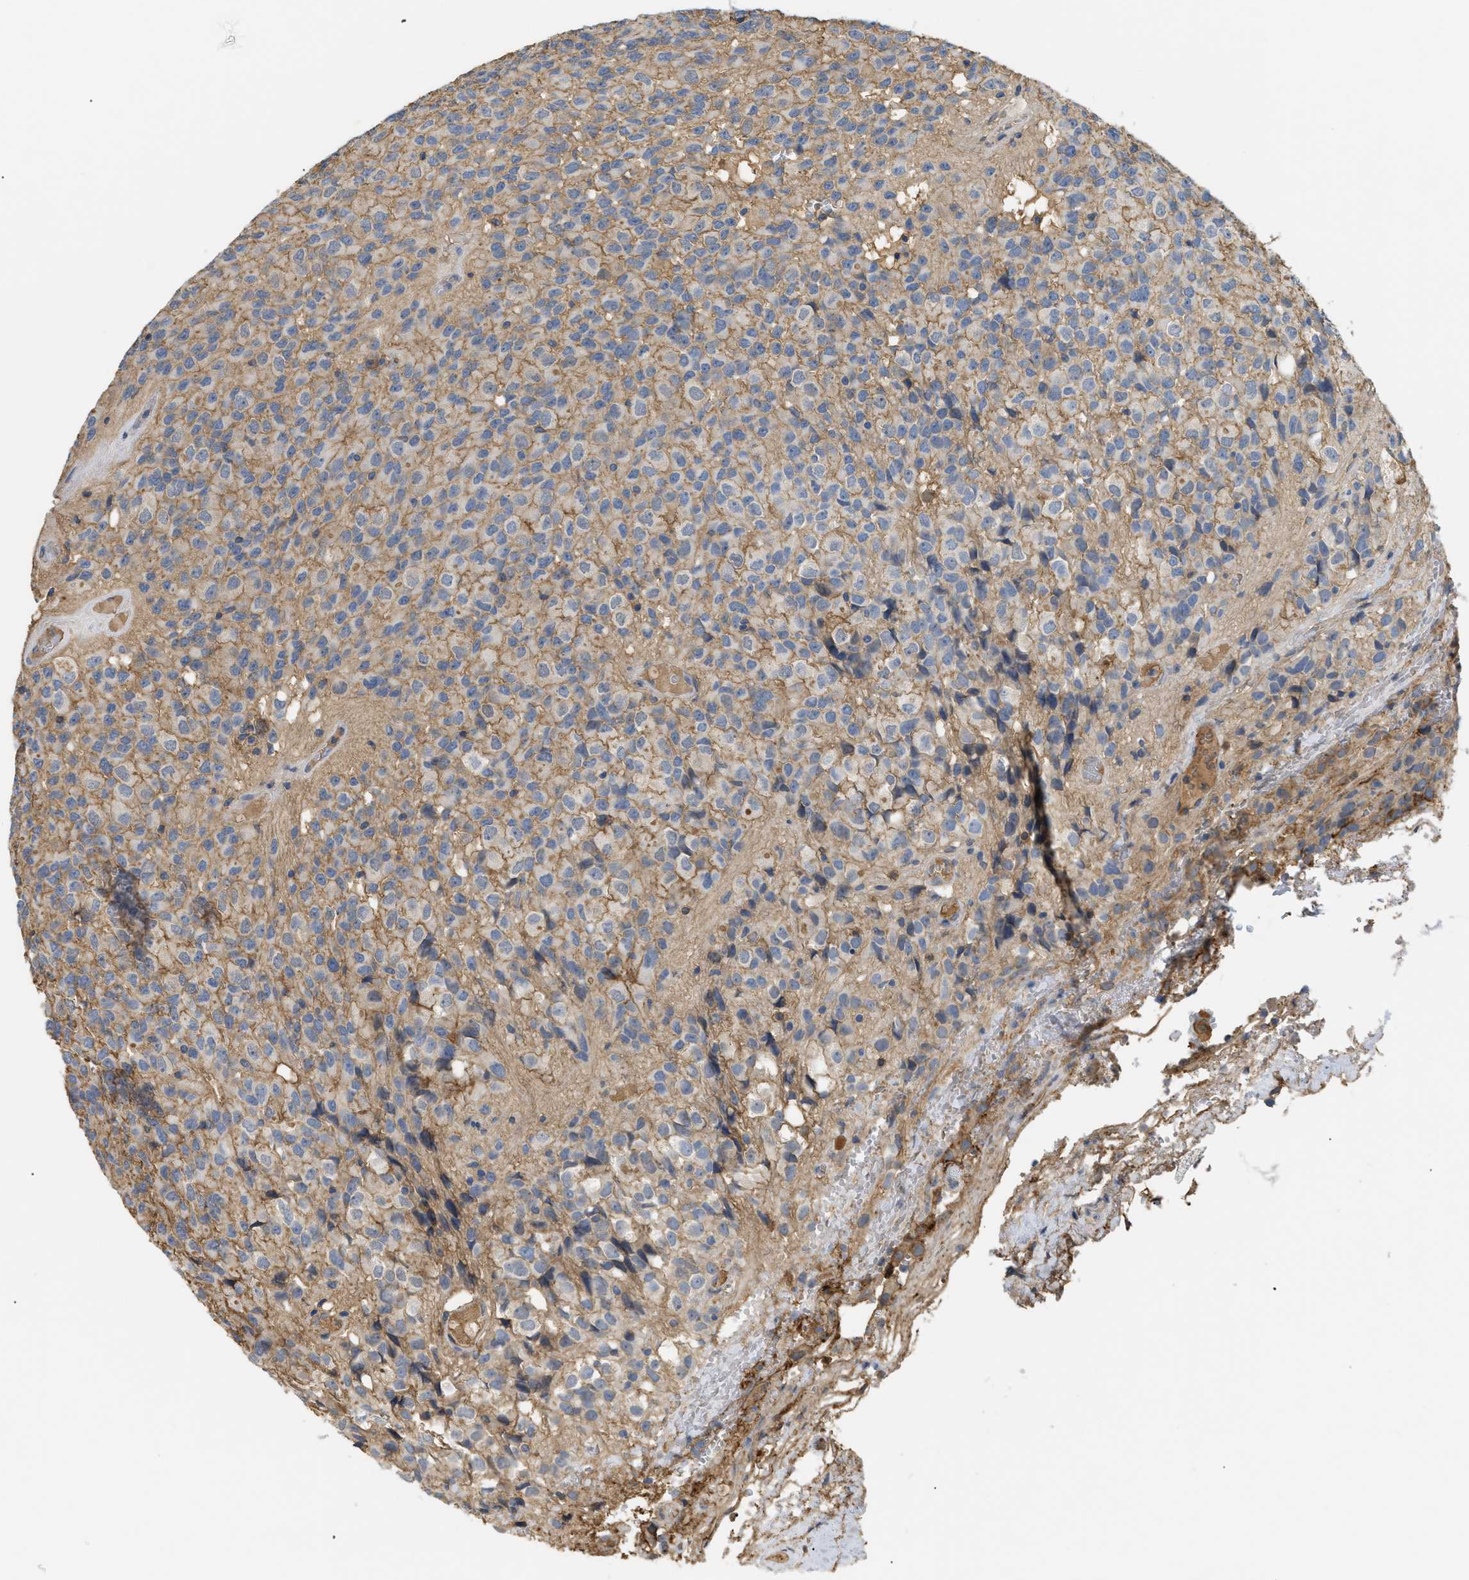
{"staining": {"intensity": "moderate", "quantity": "<25%", "location": "cytoplasmic/membranous"}, "tissue": "glioma", "cell_type": "Tumor cells", "image_type": "cancer", "snomed": [{"axis": "morphology", "description": "Glioma, malignant, High grade"}, {"axis": "topography", "description": "Brain"}], "caption": "Tumor cells reveal low levels of moderate cytoplasmic/membranous positivity in about <25% of cells in human glioma.", "gene": "ANXA4", "patient": {"sex": "male", "age": 32}}